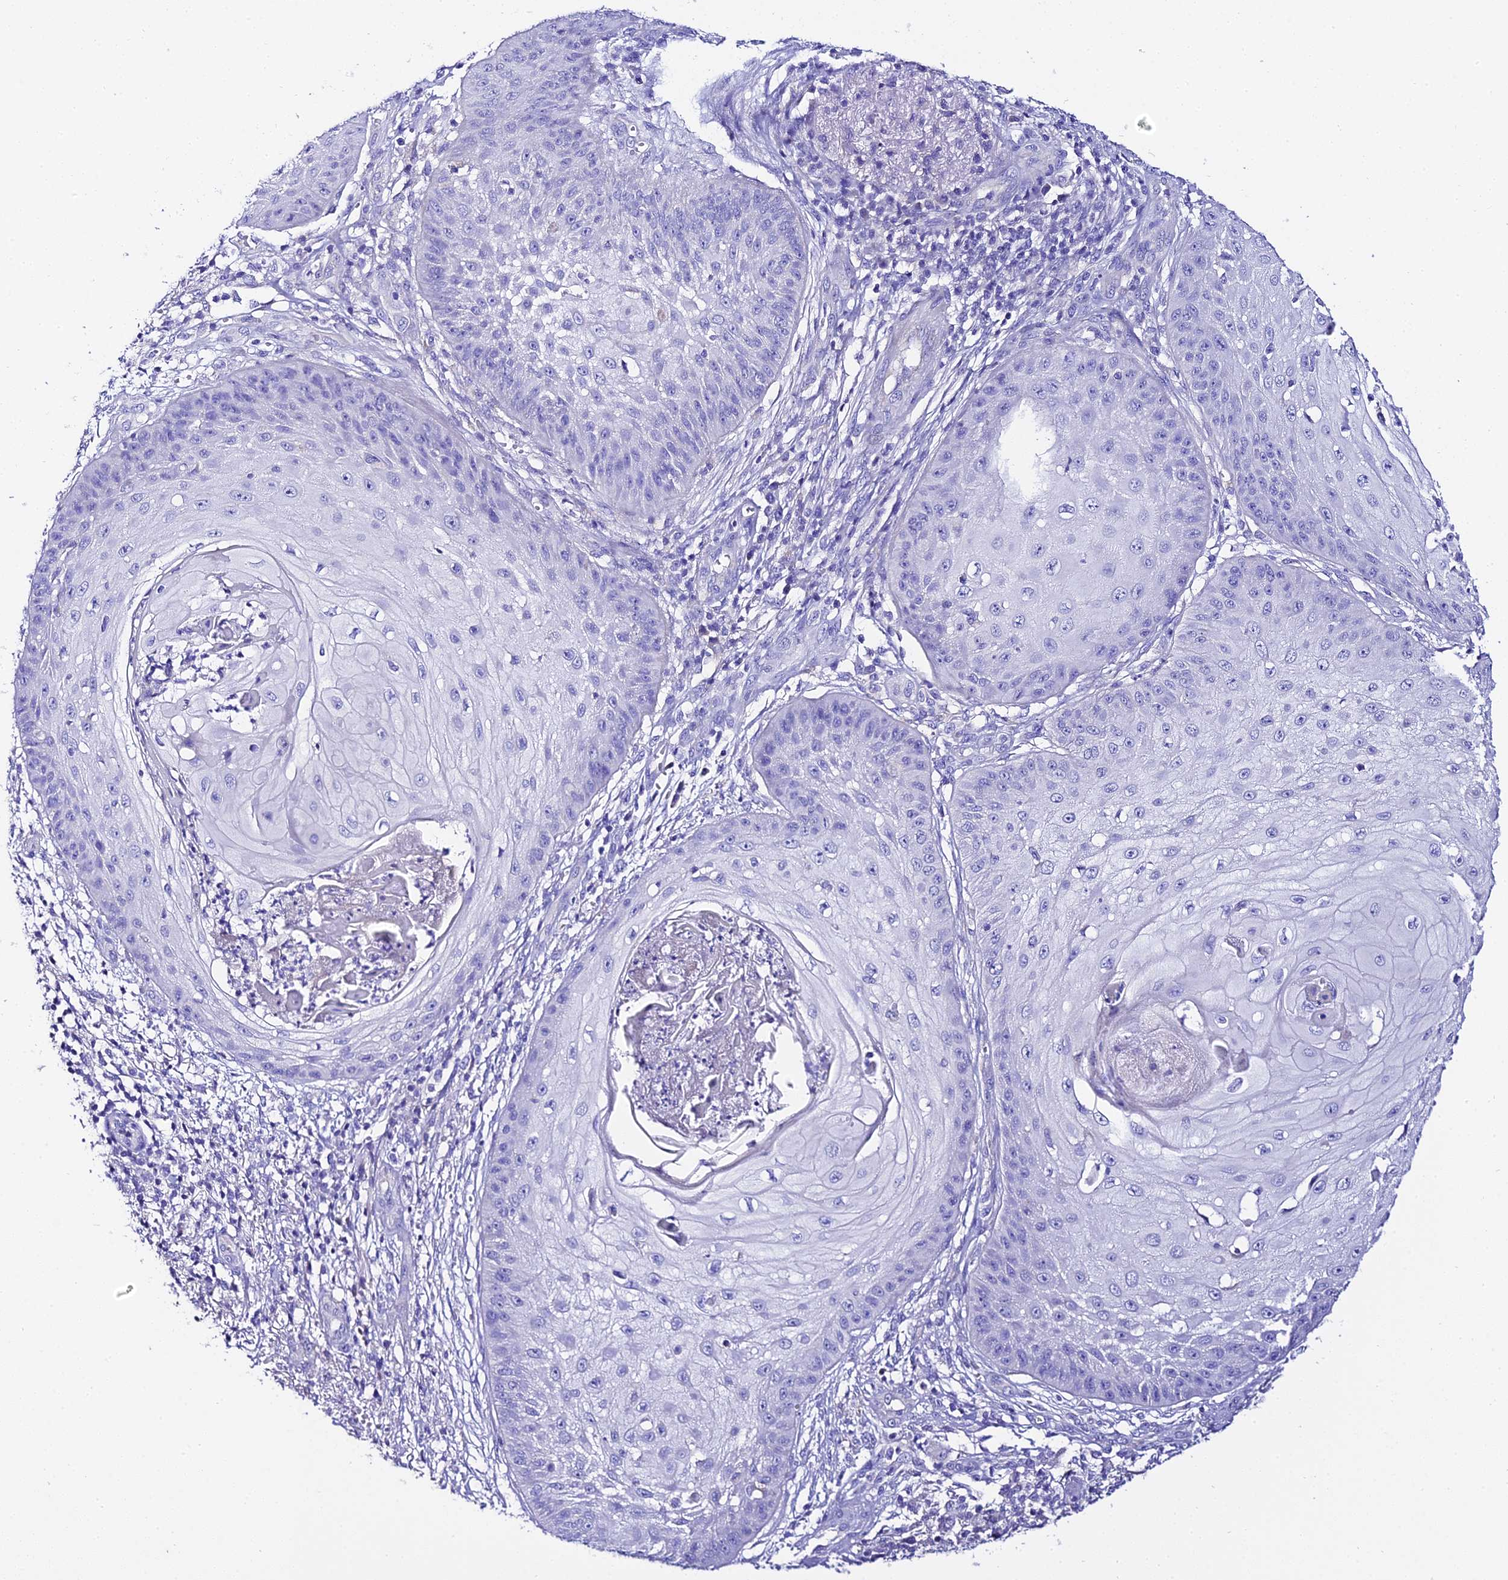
{"staining": {"intensity": "negative", "quantity": "none", "location": "none"}, "tissue": "skin cancer", "cell_type": "Tumor cells", "image_type": "cancer", "snomed": [{"axis": "morphology", "description": "Squamous cell carcinoma, NOS"}, {"axis": "topography", "description": "Skin"}], "caption": "The histopathology image demonstrates no staining of tumor cells in squamous cell carcinoma (skin).", "gene": "TMEM117", "patient": {"sex": "male", "age": 70}}